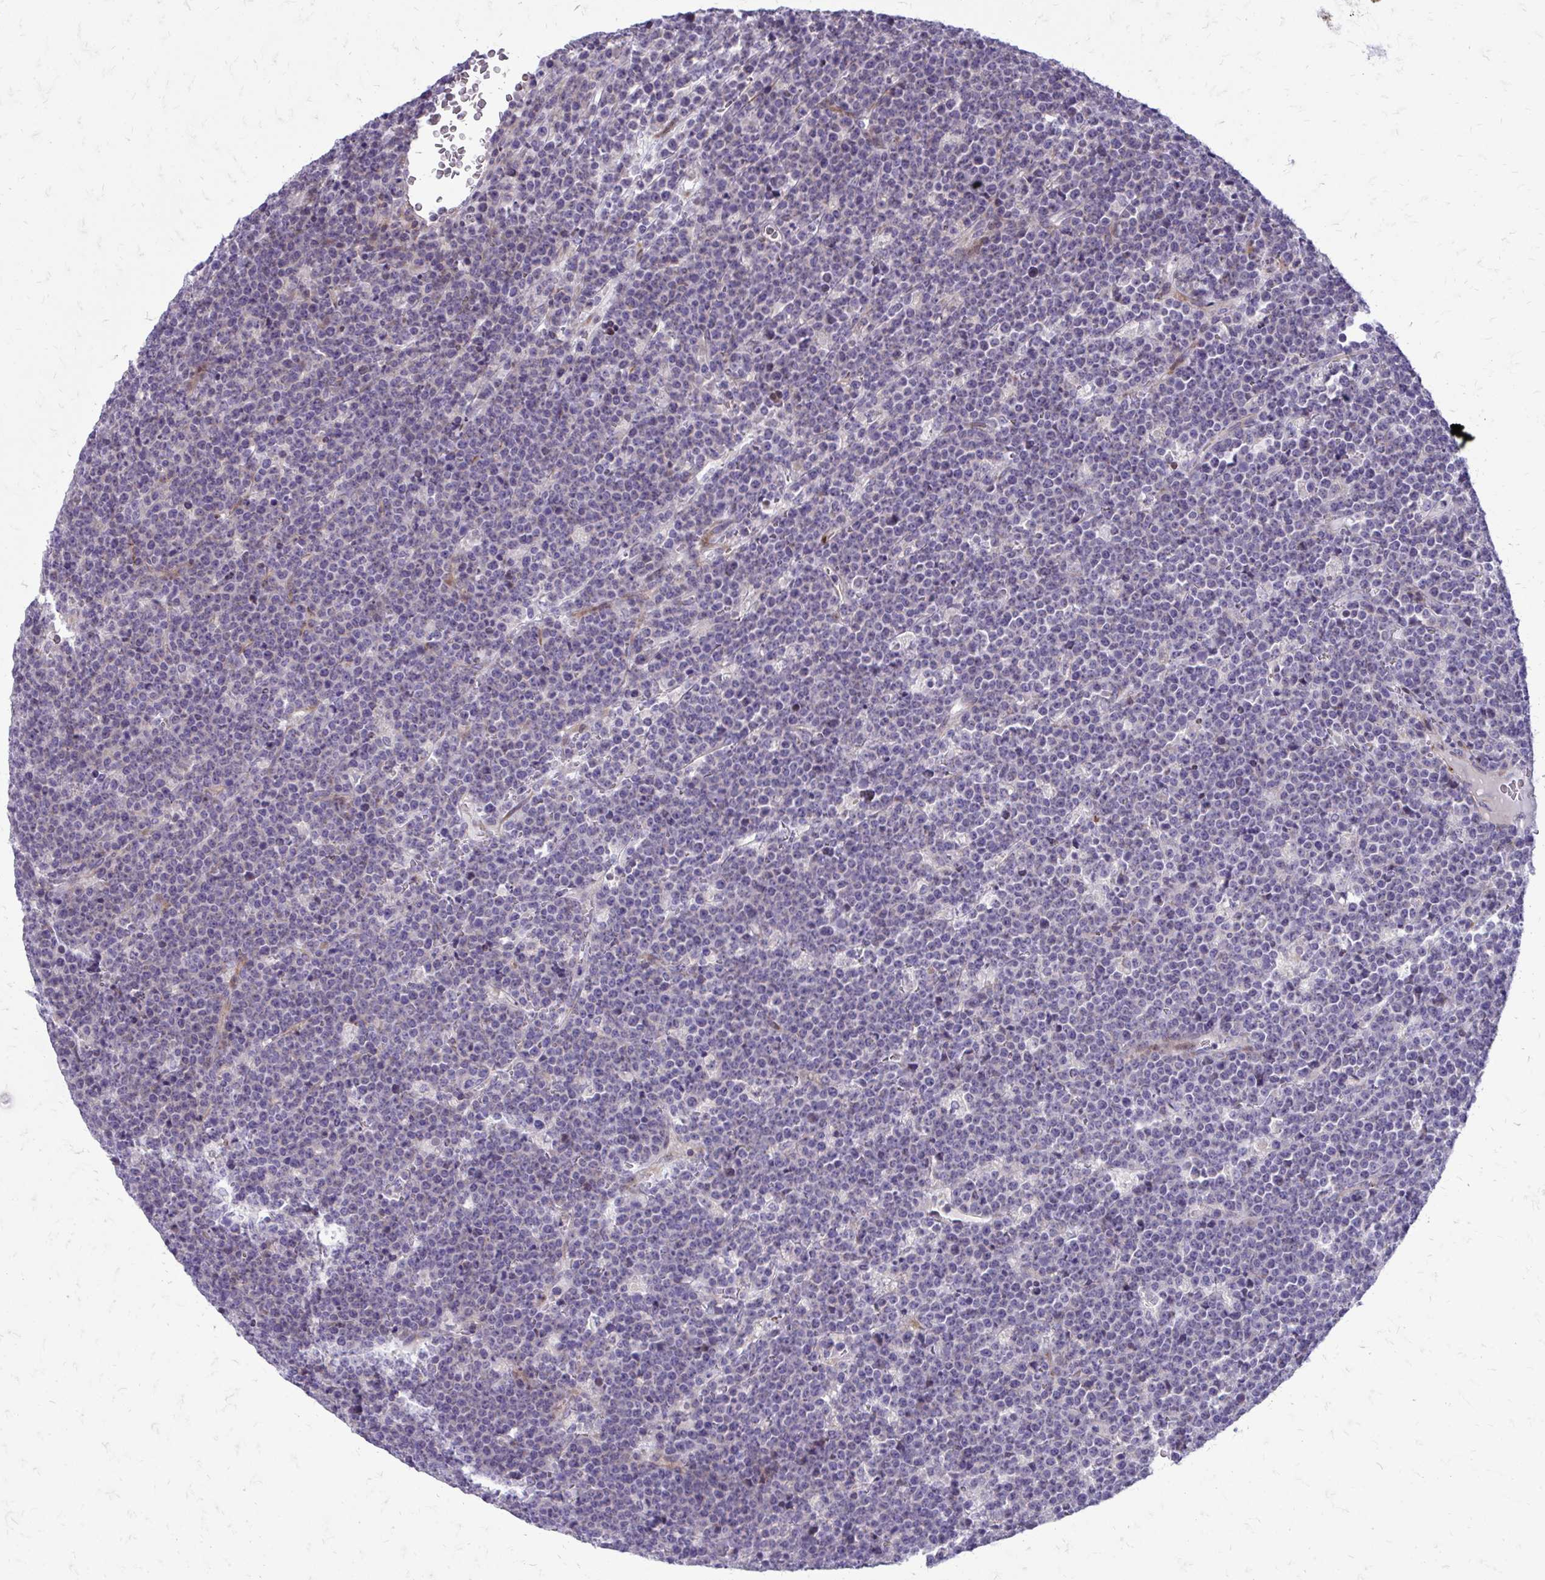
{"staining": {"intensity": "negative", "quantity": "none", "location": "none"}, "tissue": "lymphoma", "cell_type": "Tumor cells", "image_type": "cancer", "snomed": [{"axis": "morphology", "description": "Malignant lymphoma, non-Hodgkin's type, High grade"}, {"axis": "topography", "description": "Ovary"}], "caption": "Human lymphoma stained for a protein using IHC demonstrates no expression in tumor cells.", "gene": "FUNDC2", "patient": {"sex": "female", "age": 56}}